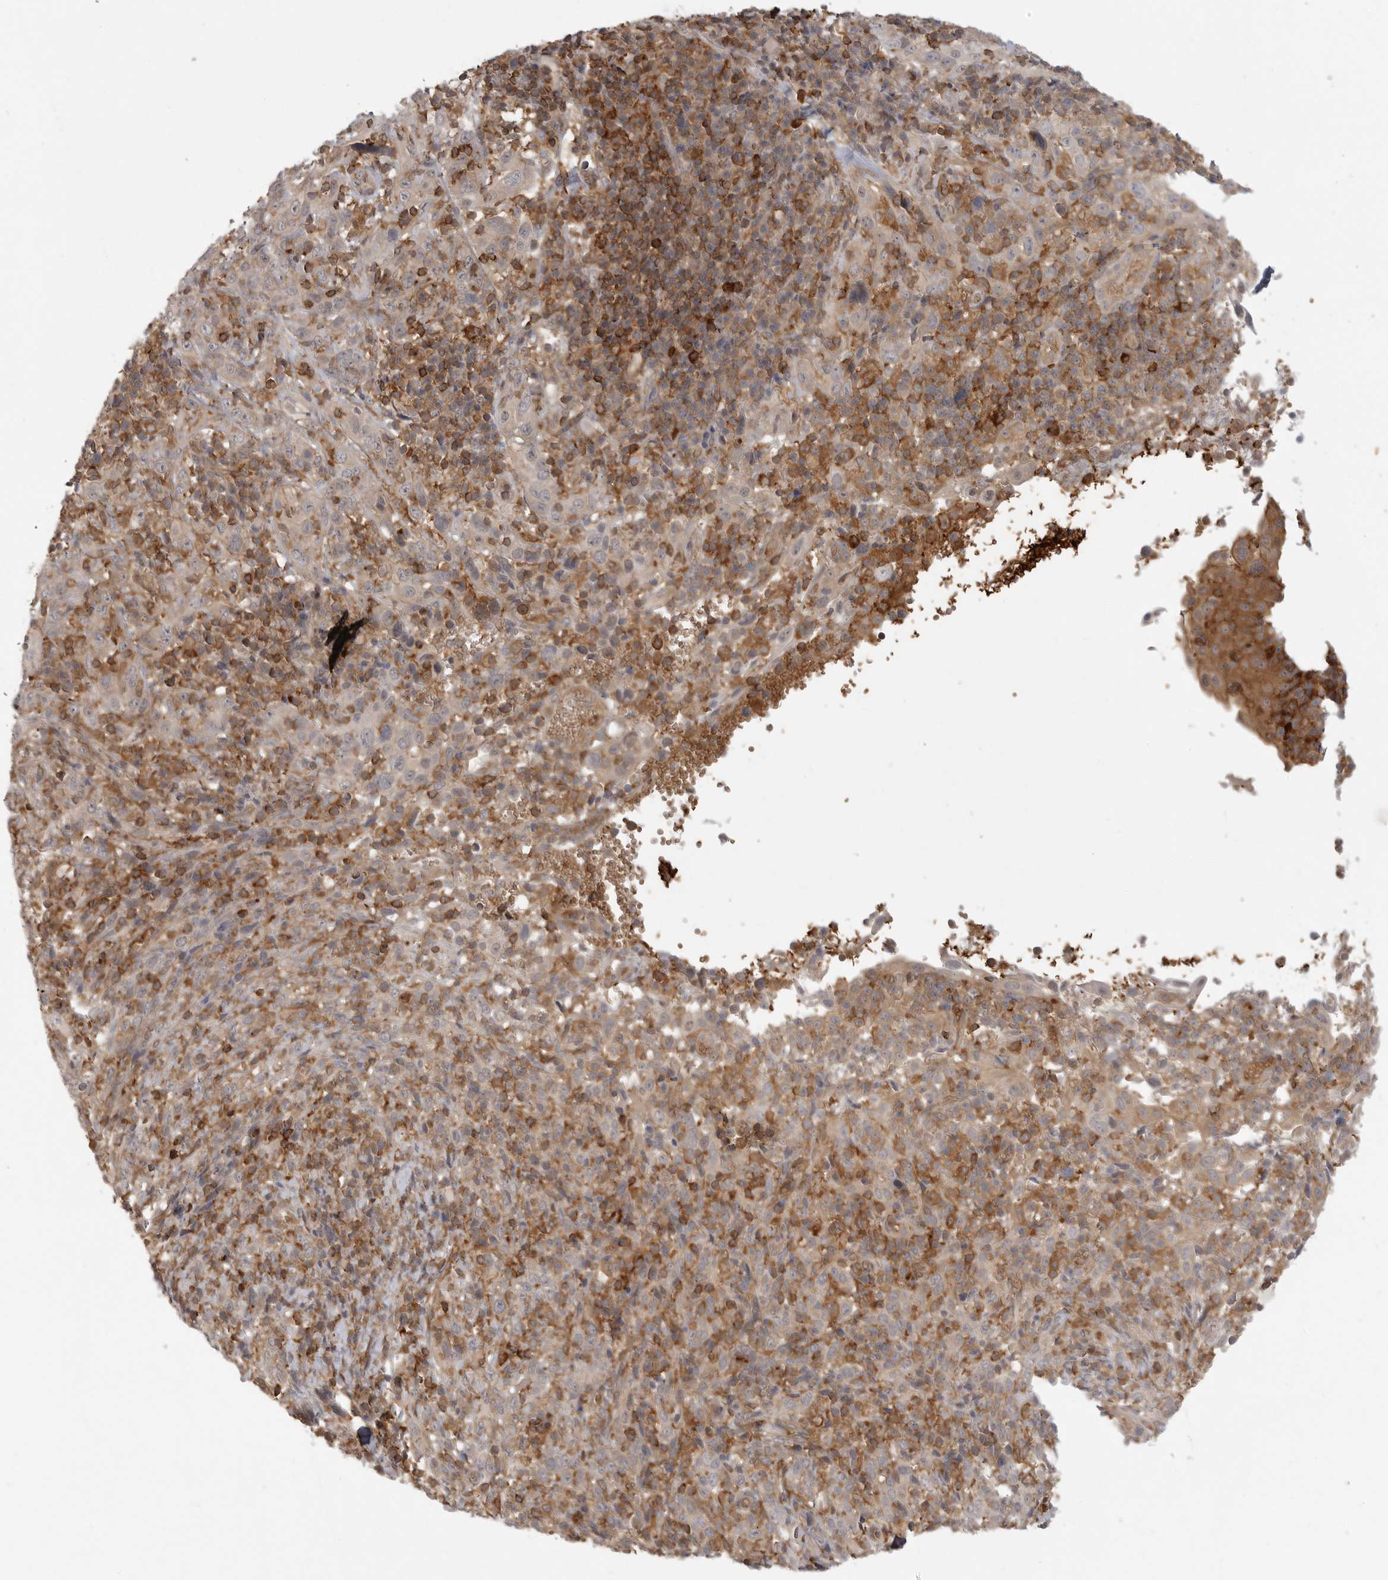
{"staining": {"intensity": "weak", "quantity": ">75%", "location": "cytoplasmic/membranous"}, "tissue": "cervical cancer", "cell_type": "Tumor cells", "image_type": "cancer", "snomed": [{"axis": "morphology", "description": "Squamous cell carcinoma, NOS"}, {"axis": "topography", "description": "Cervix"}], "caption": "Immunohistochemistry (DAB) staining of cervical cancer reveals weak cytoplasmic/membranous protein positivity in approximately >75% of tumor cells.", "gene": "DBNL", "patient": {"sex": "female", "age": 46}}